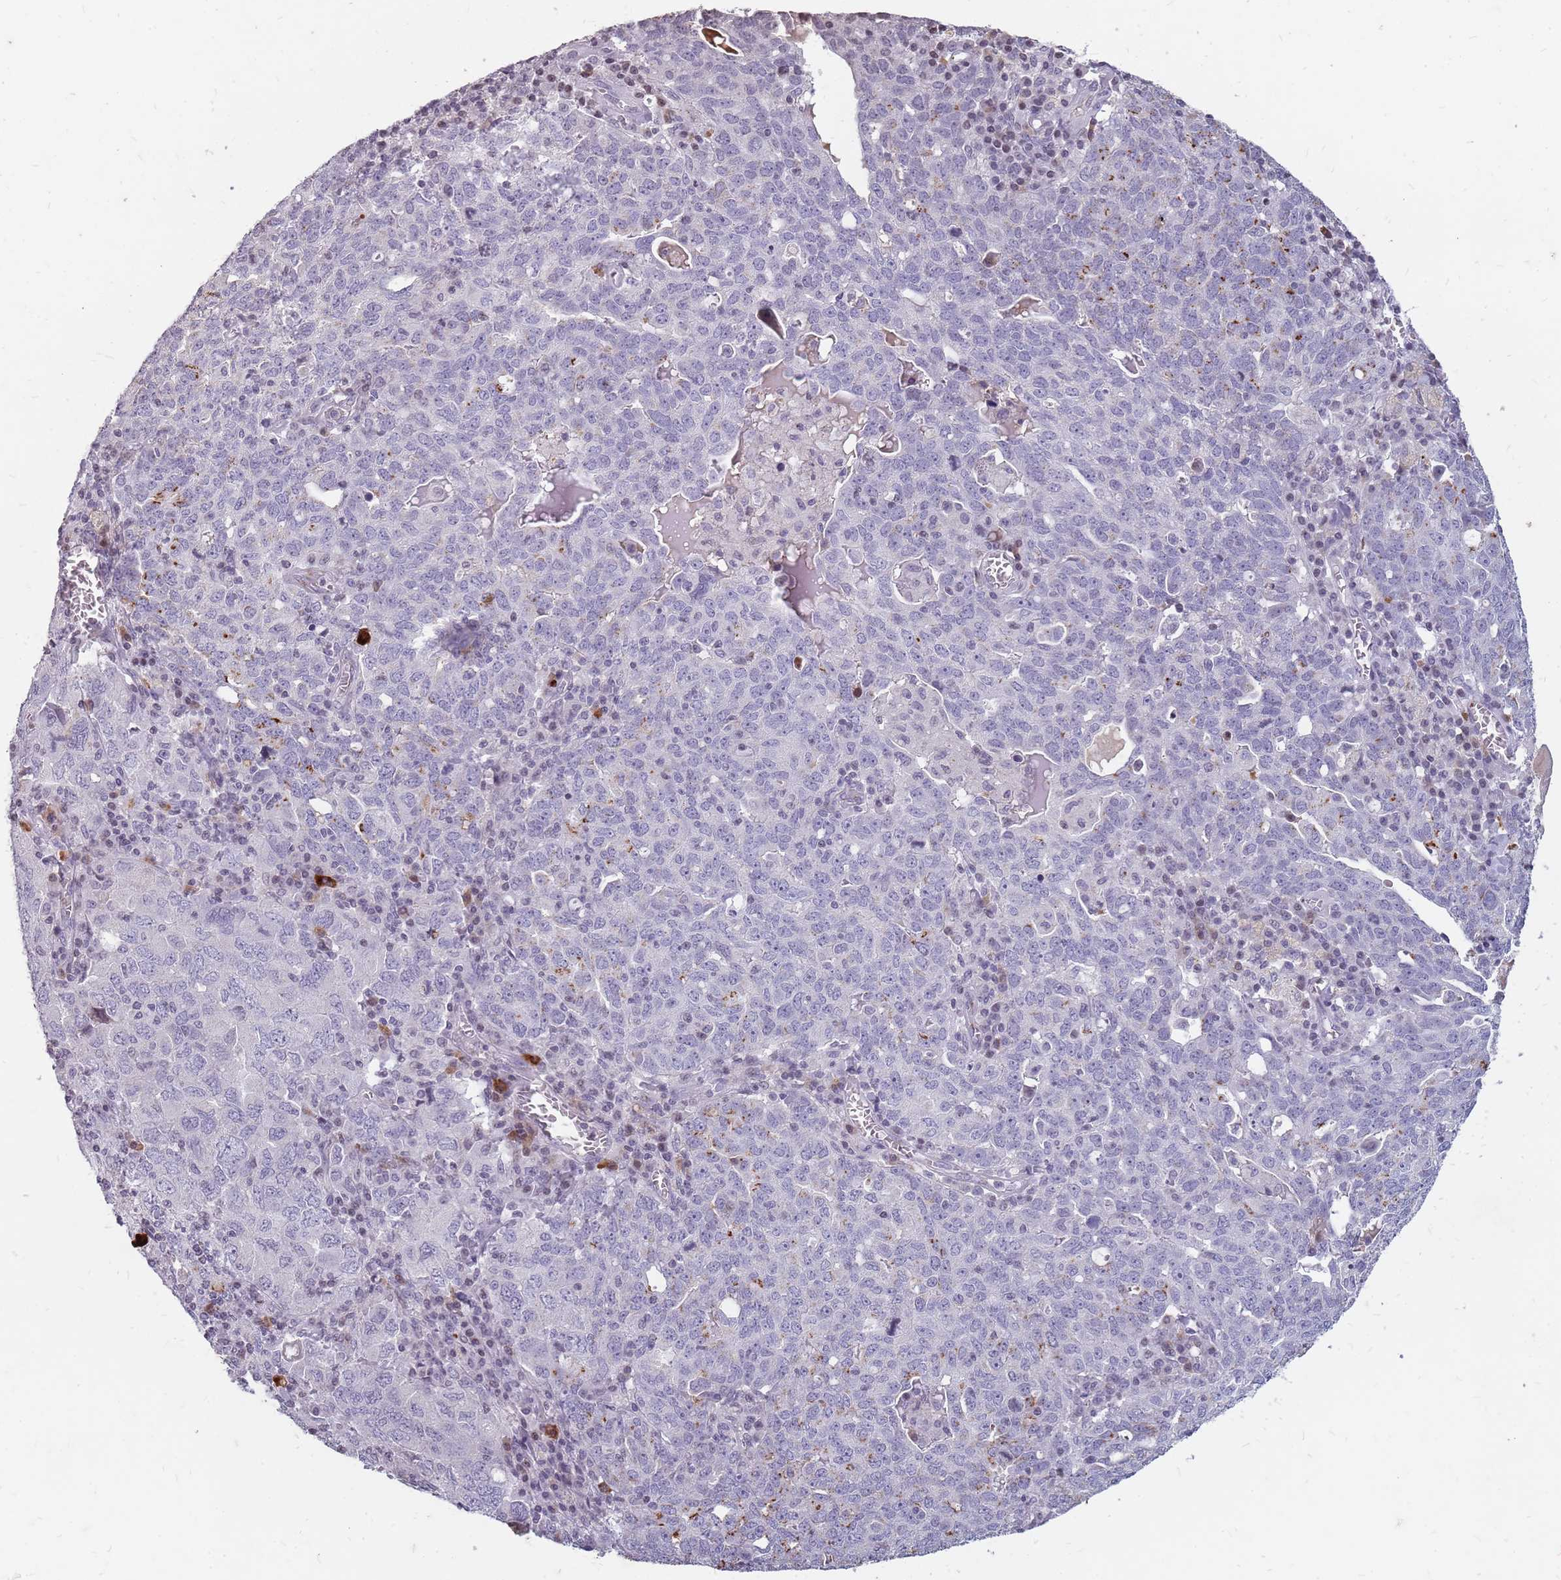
{"staining": {"intensity": "strong", "quantity": "<25%", "location": "cytoplasmic/membranous"}, "tissue": "ovarian cancer", "cell_type": "Tumor cells", "image_type": "cancer", "snomed": [{"axis": "morphology", "description": "Carcinoma, endometroid"}, {"axis": "topography", "description": "Ovary"}], "caption": "Ovarian cancer tissue demonstrates strong cytoplasmic/membranous positivity in approximately <25% of tumor cells, visualized by immunohistochemistry. (IHC, brightfield microscopy, high magnification).", "gene": "NEK6", "patient": {"sex": "female", "age": 62}}